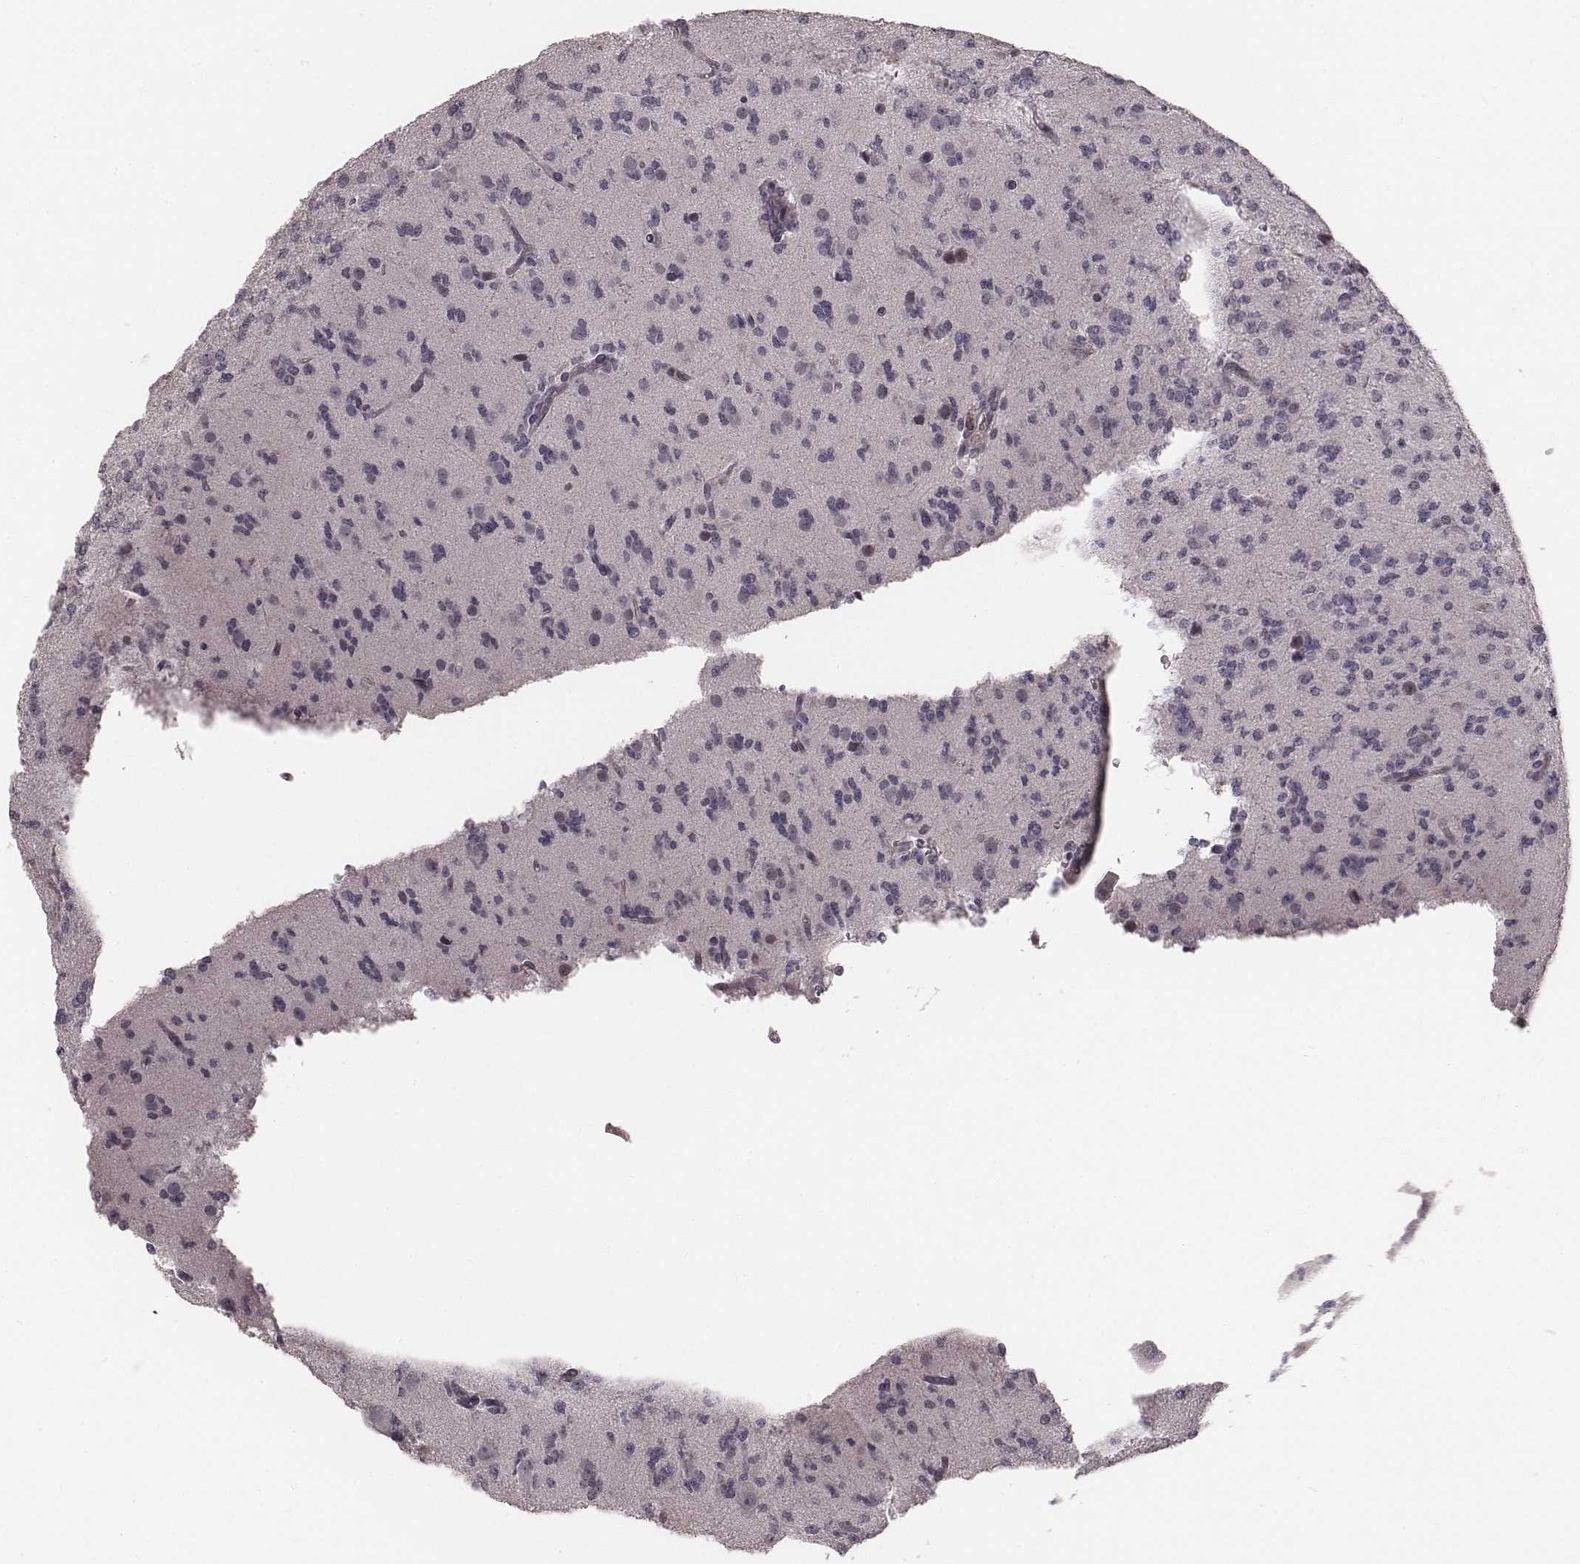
{"staining": {"intensity": "negative", "quantity": "none", "location": "none"}, "tissue": "glioma", "cell_type": "Tumor cells", "image_type": "cancer", "snomed": [{"axis": "morphology", "description": "Glioma, malignant, Low grade"}, {"axis": "topography", "description": "Brain"}], "caption": "A high-resolution photomicrograph shows IHC staining of glioma, which displays no significant positivity in tumor cells.", "gene": "IQCG", "patient": {"sex": "male", "age": 27}}